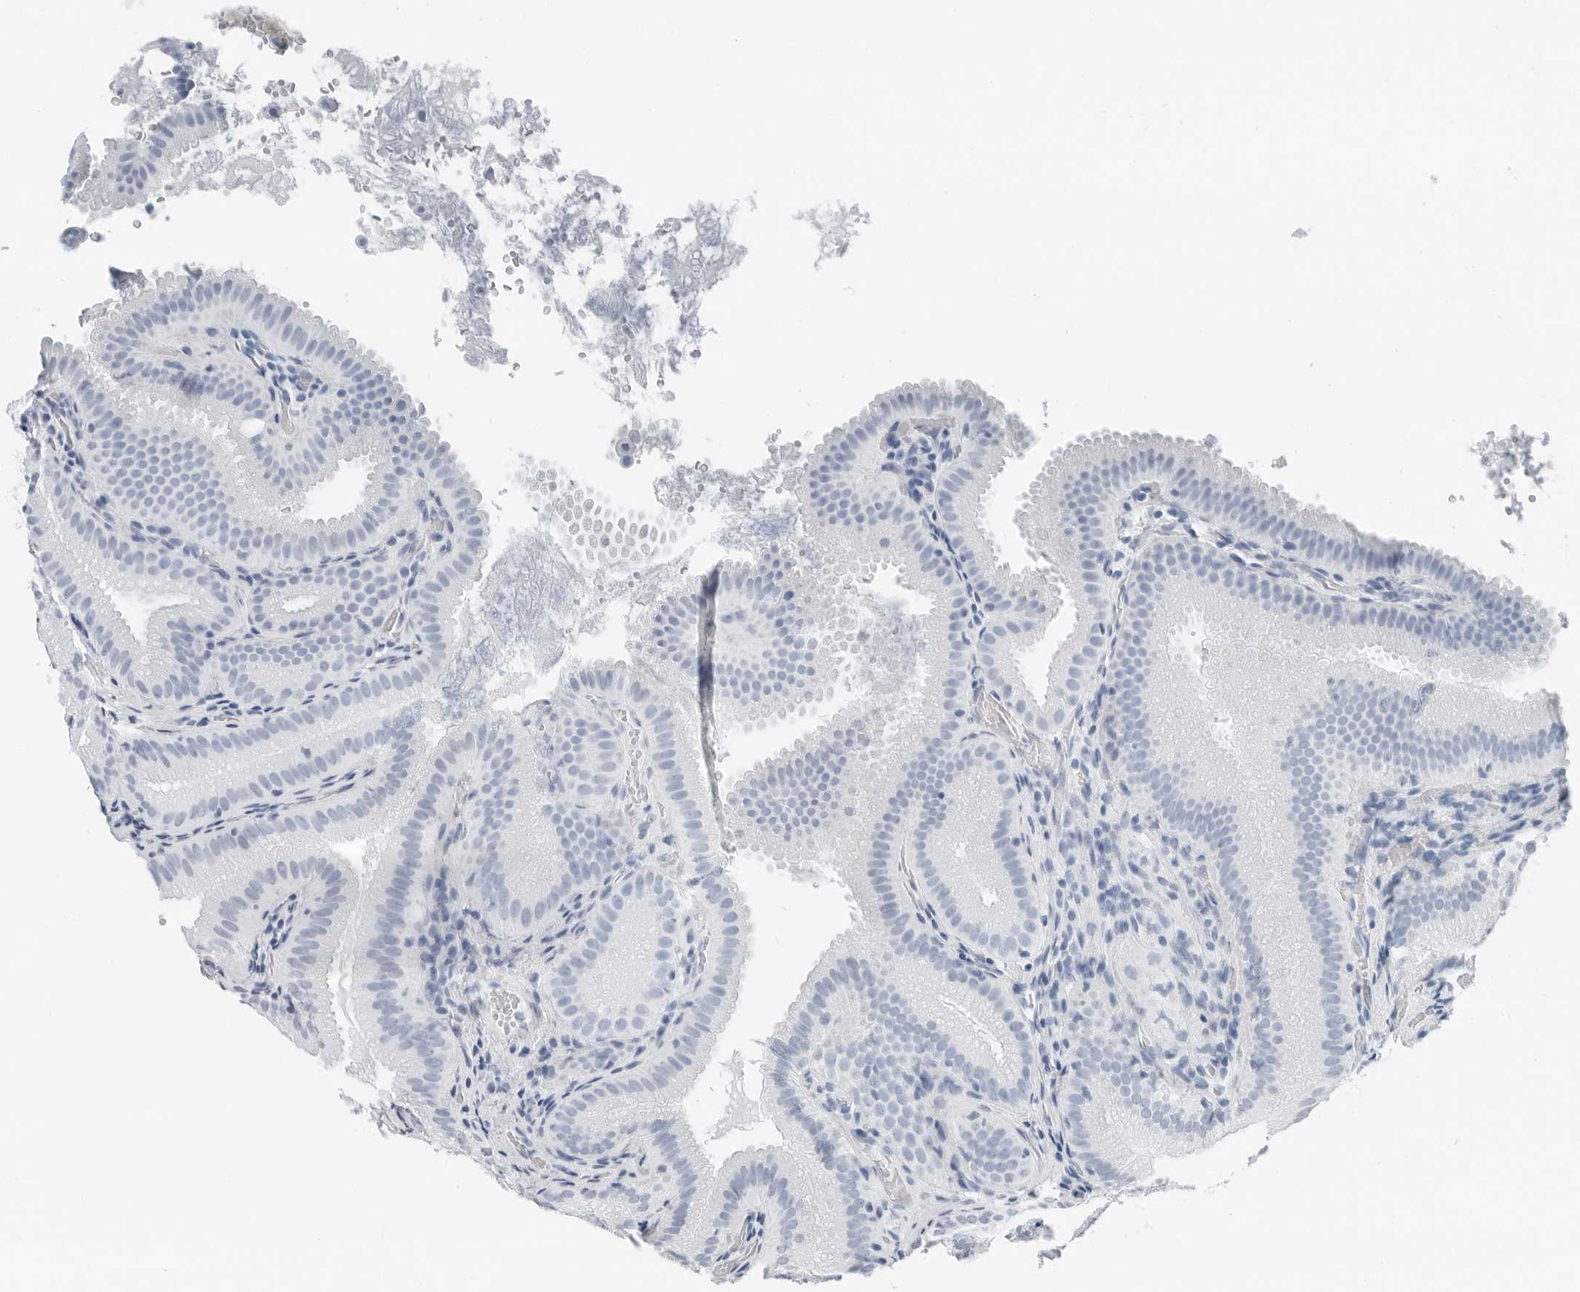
{"staining": {"intensity": "negative", "quantity": "none", "location": "none"}, "tissue": "gallbladder", "cell_type": "Glandular cells", "image_type": "normal", "snomed": [{"axis": "morphology", "description": "Normal tissue, NOS"}, {"axis": "topography", "description": "Gallbladder"}], "caption": "IHC of benign human gallbladder shows no staining in glandular cells. The staining is performed using DAB (3,3'-diaminobenzidine) brown chromogen with nuclei counter-stained in using hematoxylin.", "gene": "SLPI", "patient": {"sex": "female", "age": 30}}